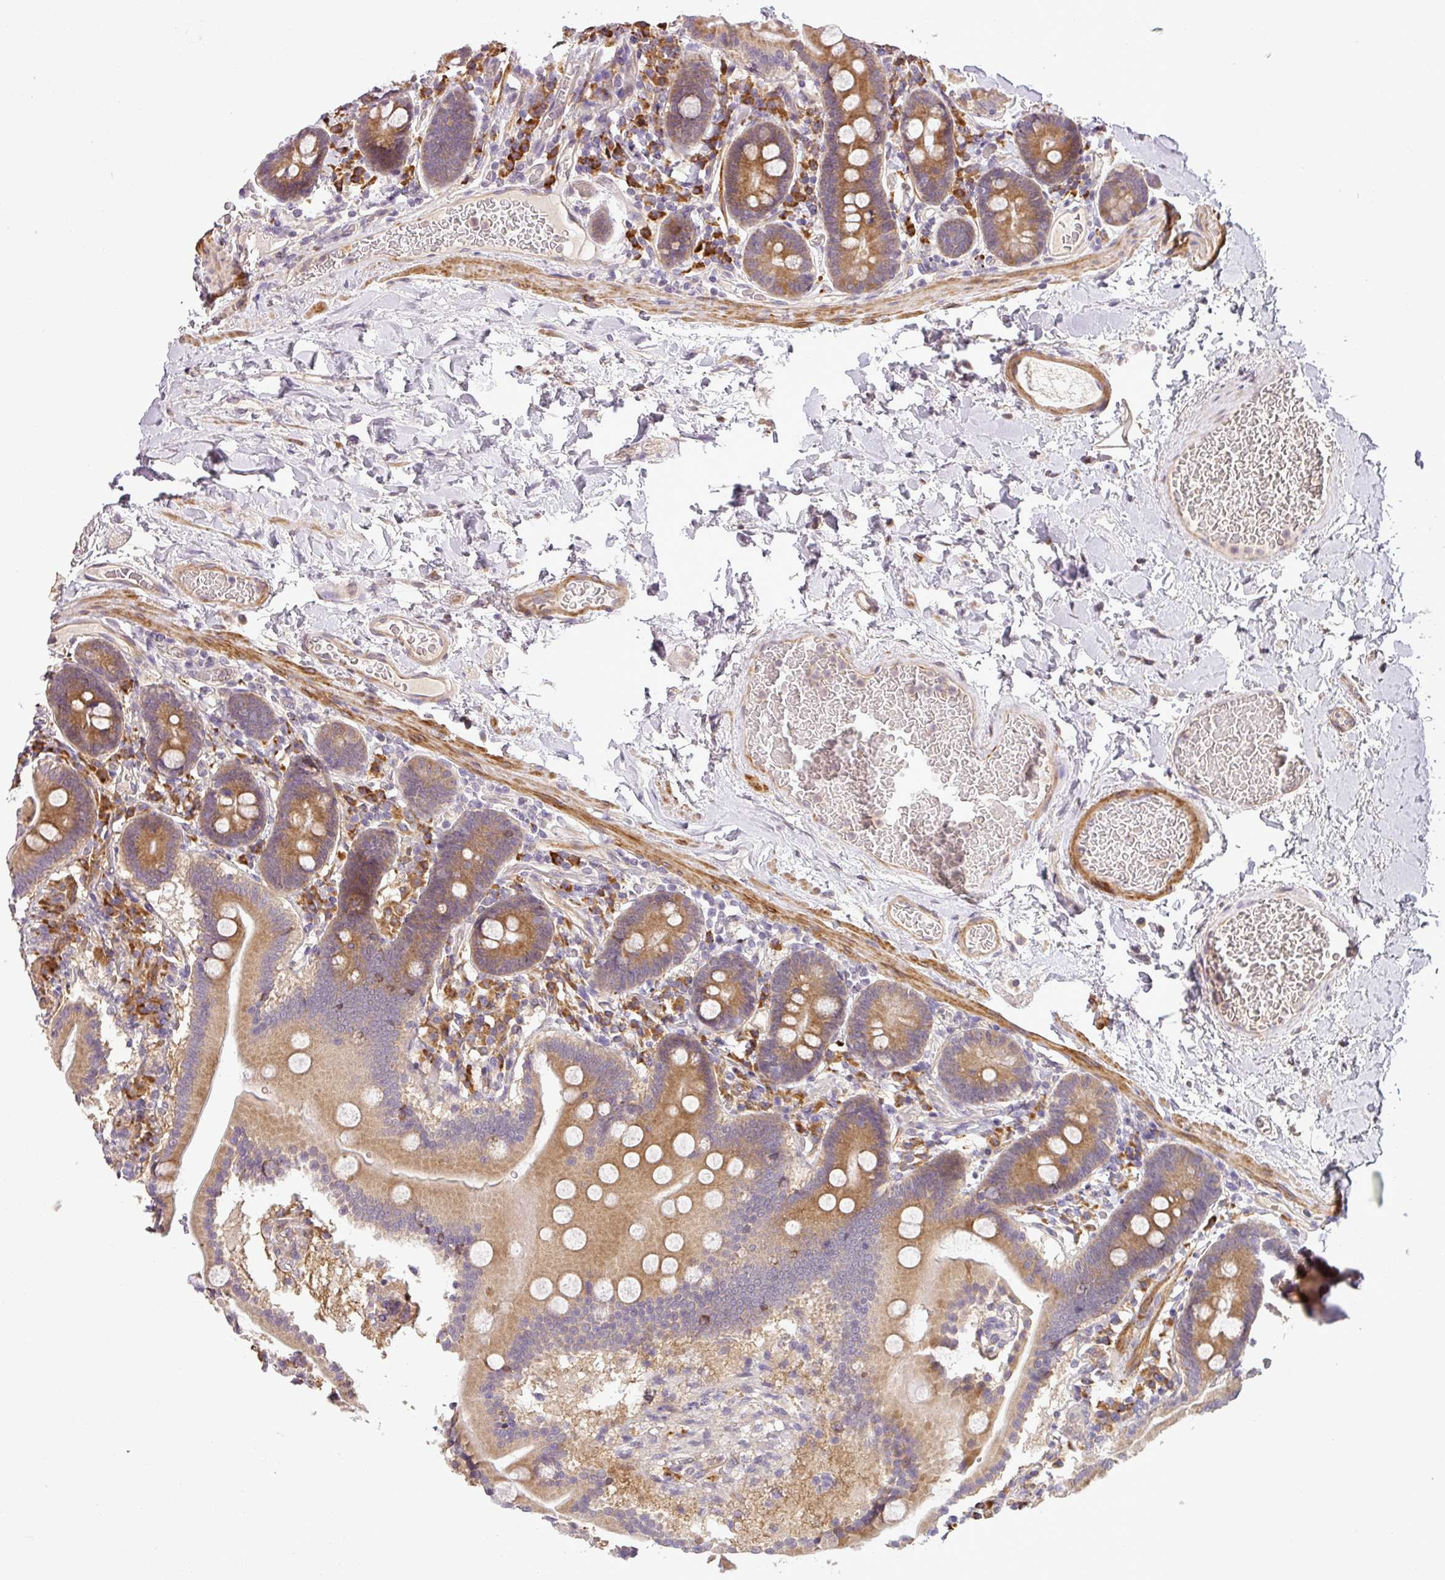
{"staining": {"intensity": "moderate", "quantity": ">75%", "location": "cytoplasmic/membranous"}, "tissue": "duodenum", "cell_type": "Glandular cells", "image_type": "normal", "snomed": [{"axis": "morphology", "description": "Normal tissue, NOS"}, {"axis": "topography", "description": "Duodenum"}], "caption": "Unremarkable duodenum was stained to show a protein in brown. There is medium levels of moderate cytoplasmic/membranous staining in about >75% of glandular cells.", "gene": "MOCS3", "patient": {"sex": "male", "age": 55}}